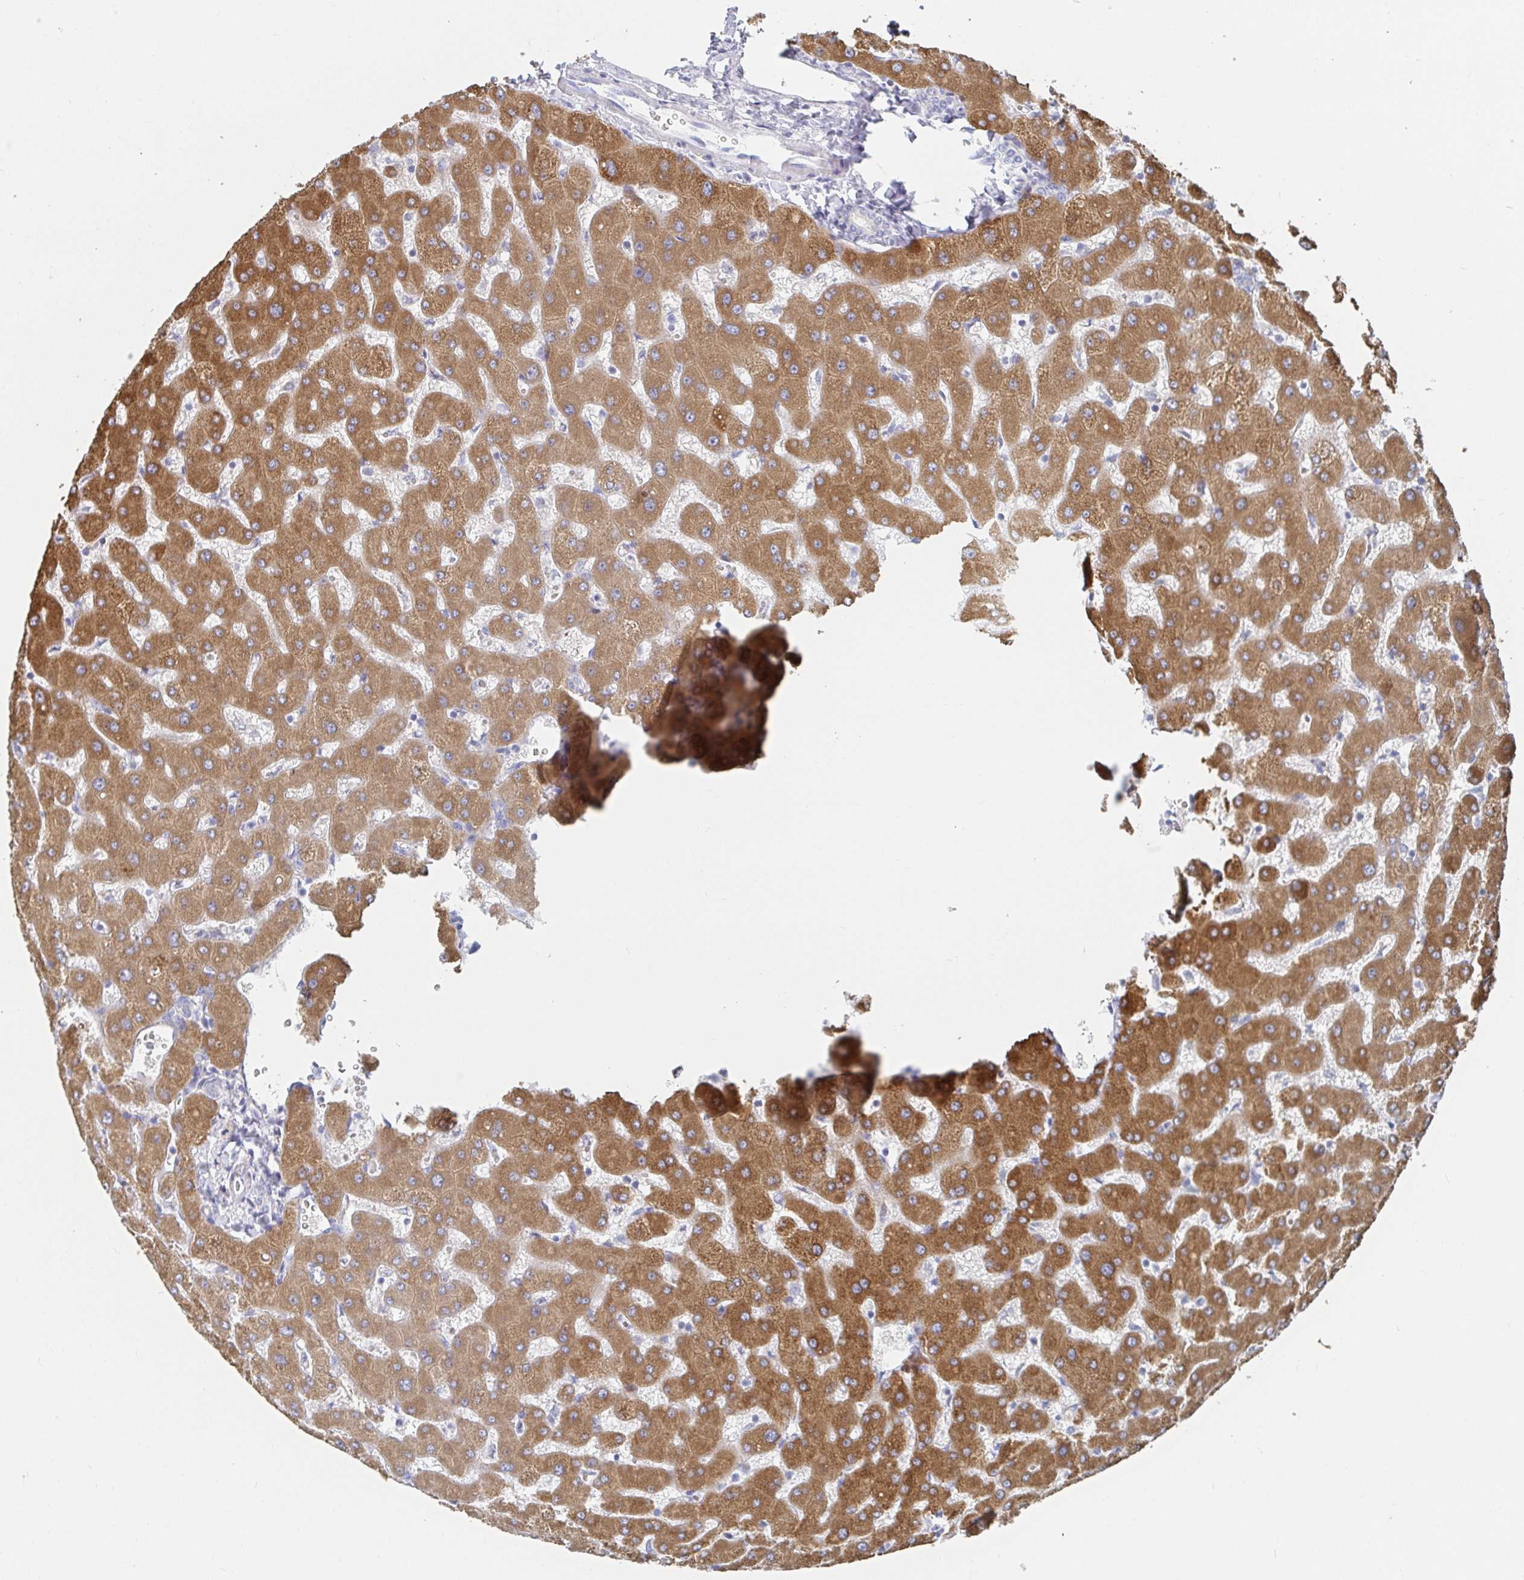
{"staining": {"intensity": "negative", "quantity": "none", "location": "none"}, "tissue": "liver", "cell_type": "Cholangiocytes", "image_type": "normal", "snomed": [{"axis": "morphology", "description": "Normal tissue, NOS"}, {"axis": "topography", "description": "Liver"}], "caption": "DAB (3,3'-diaminobenzidine) immunohistochemical staining of unremarkable human liver demonstrates no significant positivity in cholangiocytes.", "gene": "ZNF100", "patient": {"sex": "female", "age": 63}}